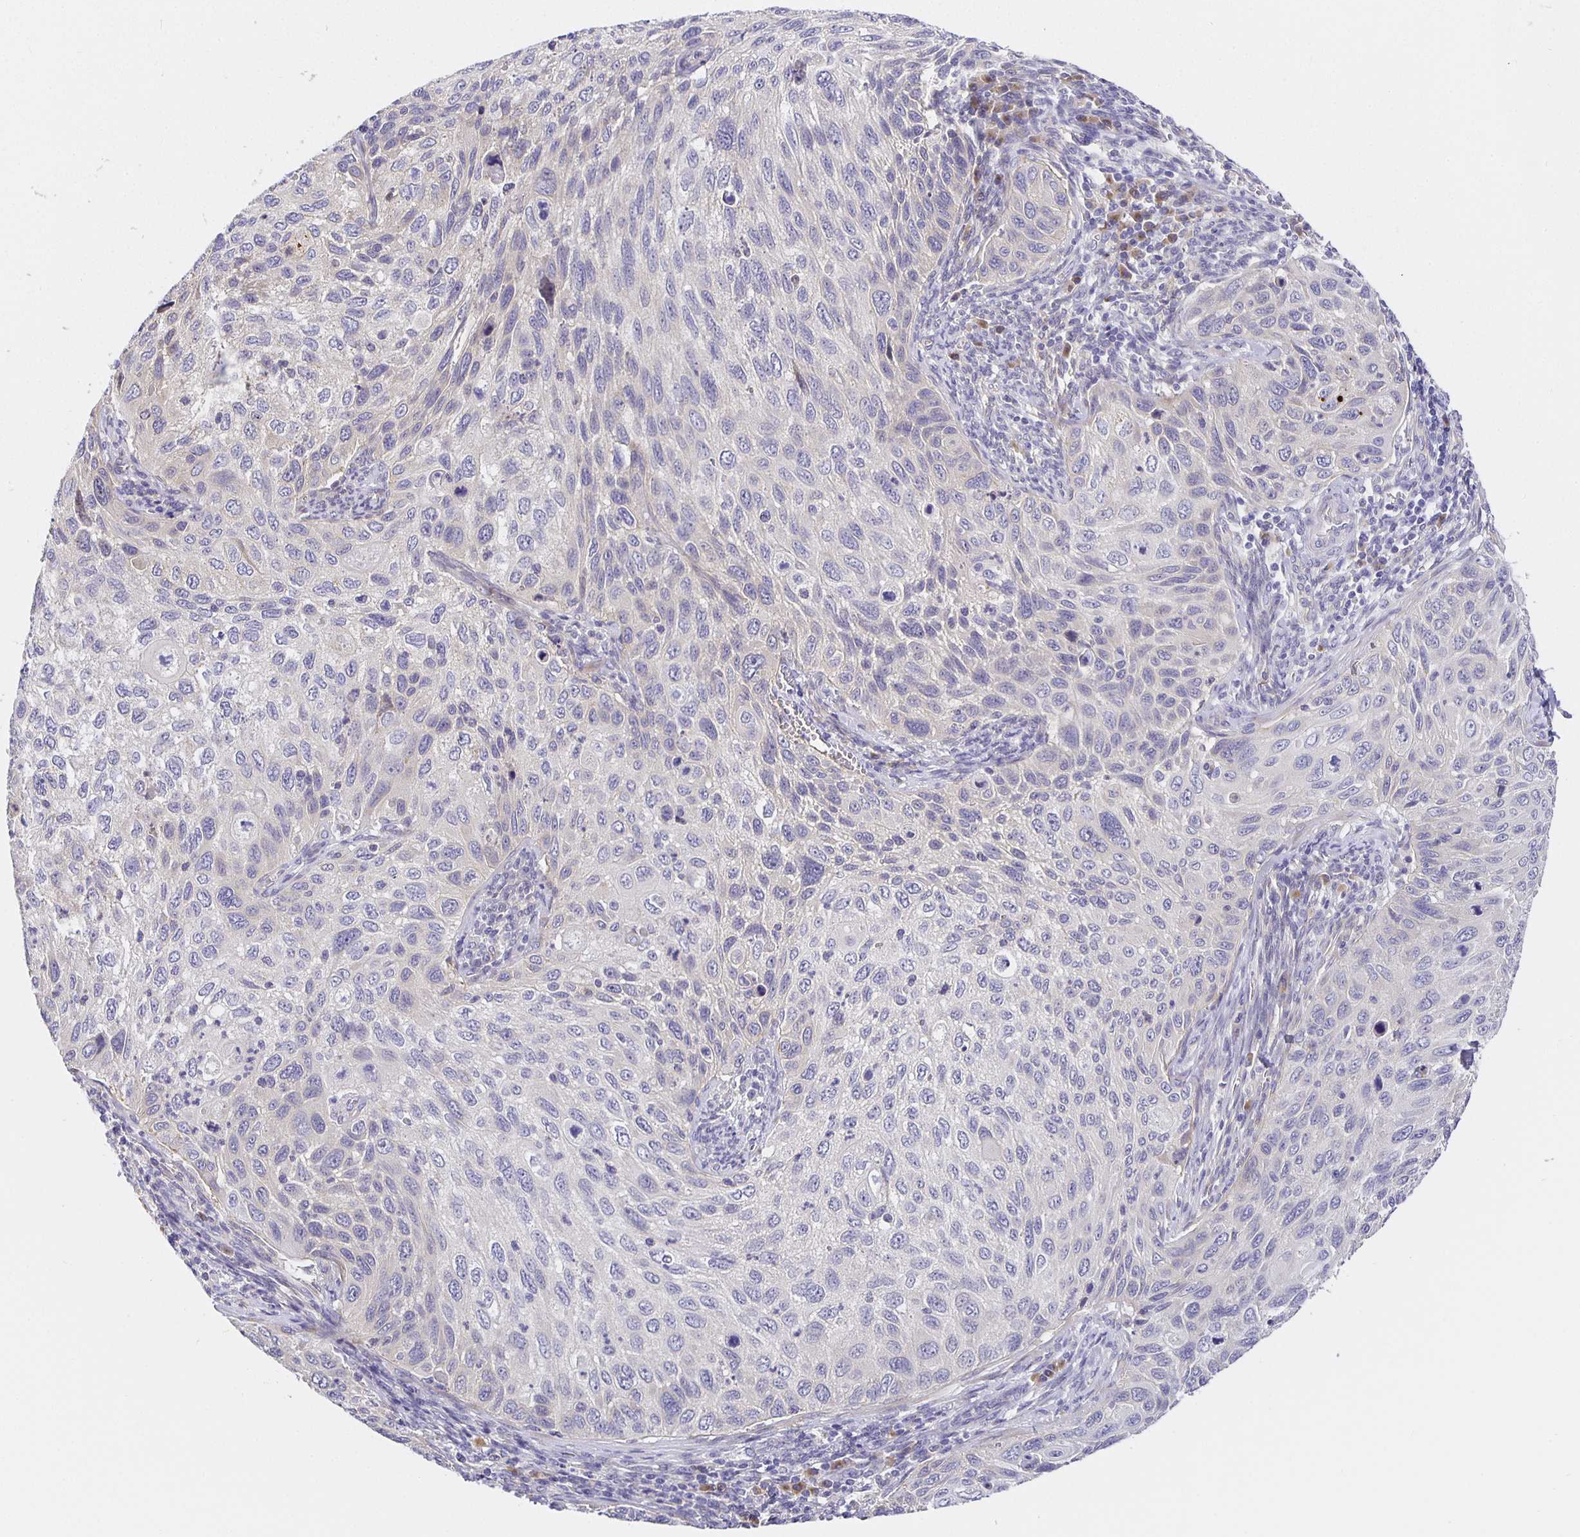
{"staining": {"intensity": "negative", "quantity": "none", "location": "none"}, "tissue": "cervical cancer", "cell_type": "Tumor cells", "image_type": "cancer", "snomed": [{"axis": "morphology", "description": "Squamous cell carcinoma, NOS"}, {"axis": "topography", "description": "Cervix"}], "caption": "Immunohistochemistry (IHC) image of human squamous cell carcinoma (cervical) stained for a protein (brown), which shows no staining in tumor cells.", "gene": "OPALIN", "patient": {"sex": "female", "age": 70}}